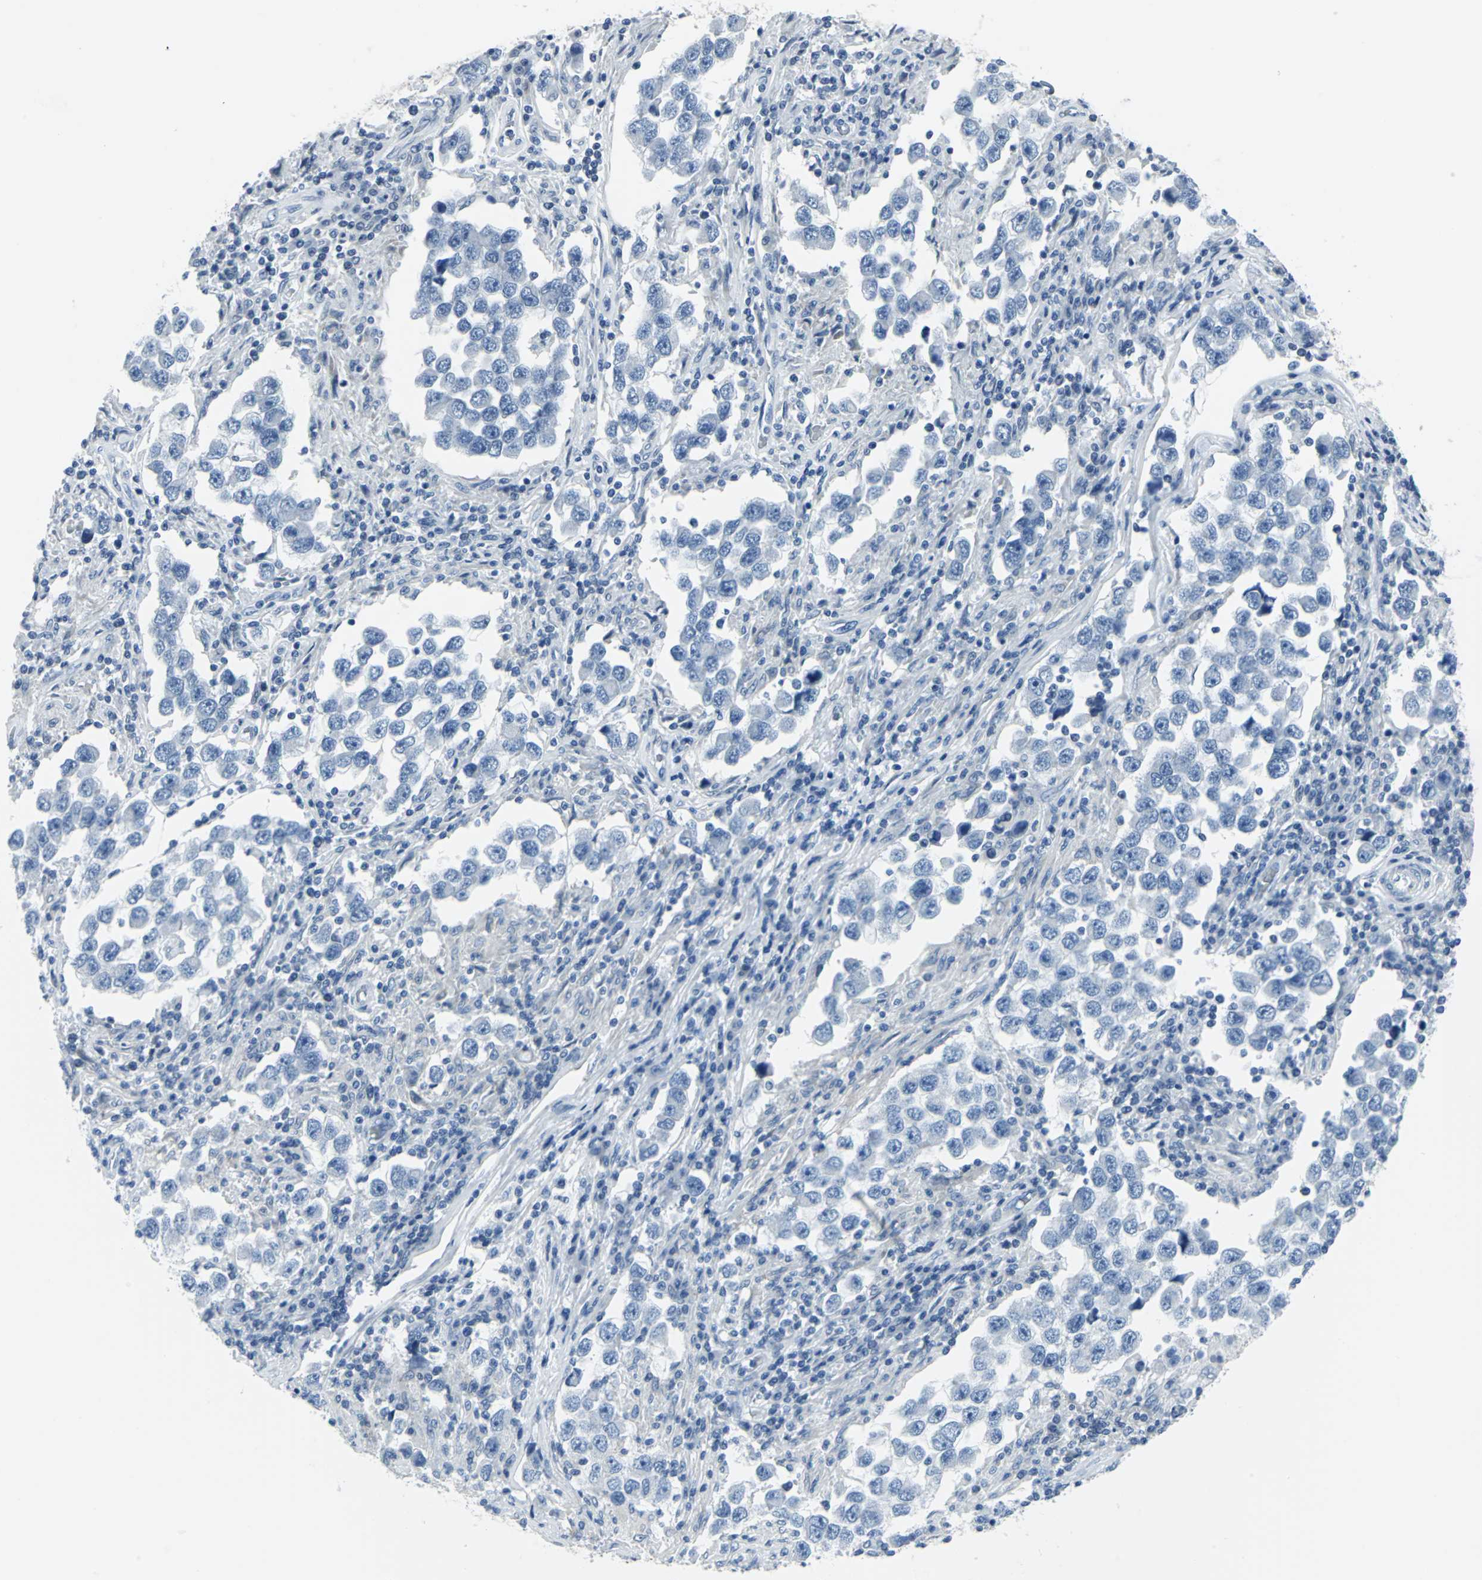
{"staining": {"intensity": "negative", "quantity": "none", "location": "none"}, "tissue": "testis cancer", "cell_type": "Tumor cells", "image_type": "cancer", "snomed": [{"axis": "morphology", "description": "Carcinoma, Embryonal, NOS"}, {"axis": "topography", "description": "Testis"}], "caption": "Embryonal carcinoma (testis) was stained to show a protein in brown. There is no significant expression in tumor cells.", "gene": "CYB5A", "patient": {"sex": "male", "age": 21}}